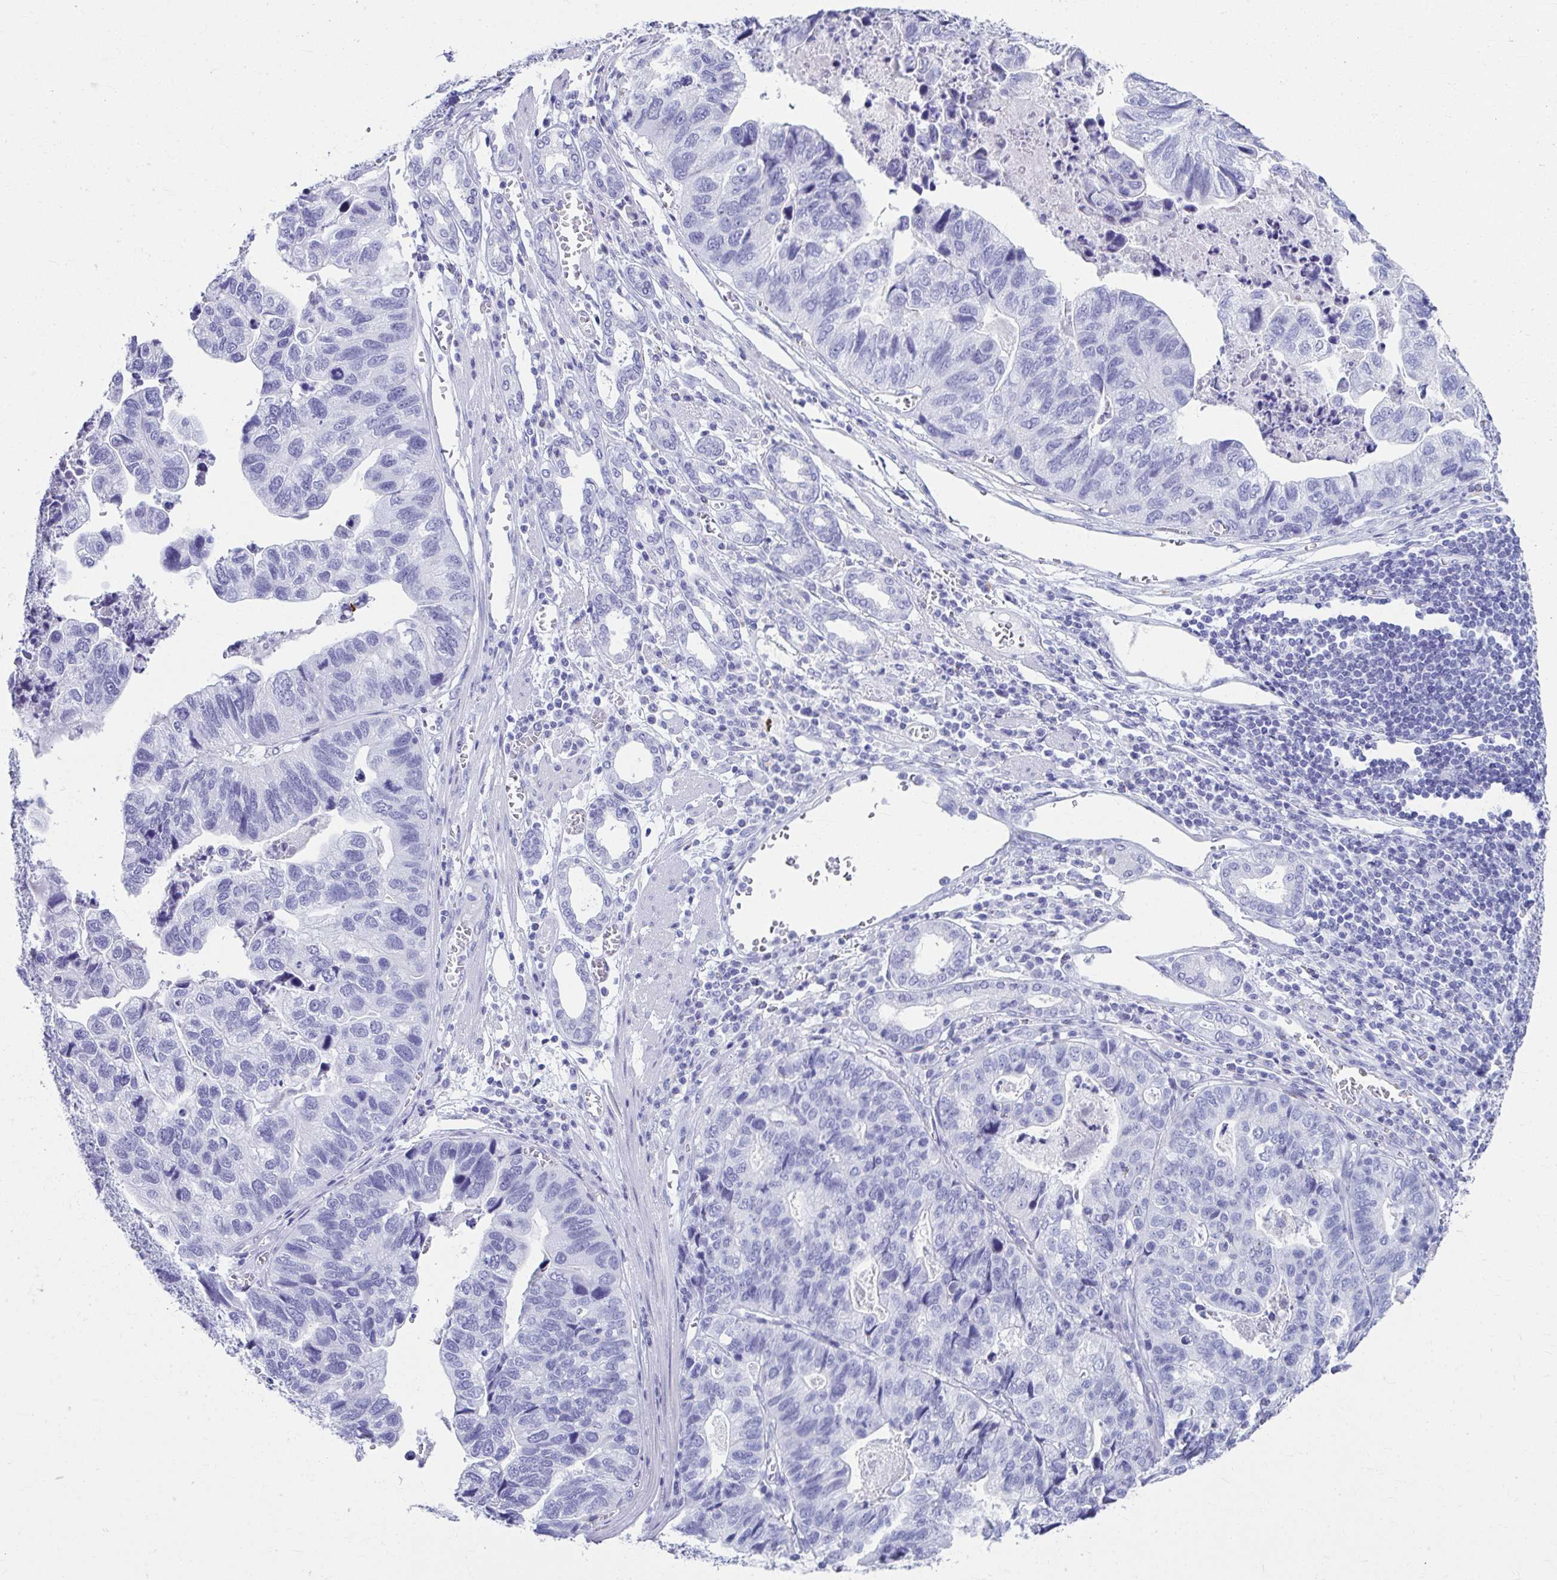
{"staining": {"intensity": "negative", "quantity": "none", "location": "none"}, "tissue": "stomach cancer", "cell_type": "Tumor cells", "image_type": "cancer", "snomed": [{"axis": "morphology", "description": "Adenocarcinoma, NOS"}, {"axis": "topography", "description": "Stomach, upper"}], "caption": "Immunohistochemical staining of human stomach cancer (adenocarcinoma) reveals no significant positivity in tumor cells. The staining is performed using DAB brown chromogen with nuclei counter-stained in using hematoxylin.", "gene": "ATP4B", "patient": {"sex": "female", "age": 67}}